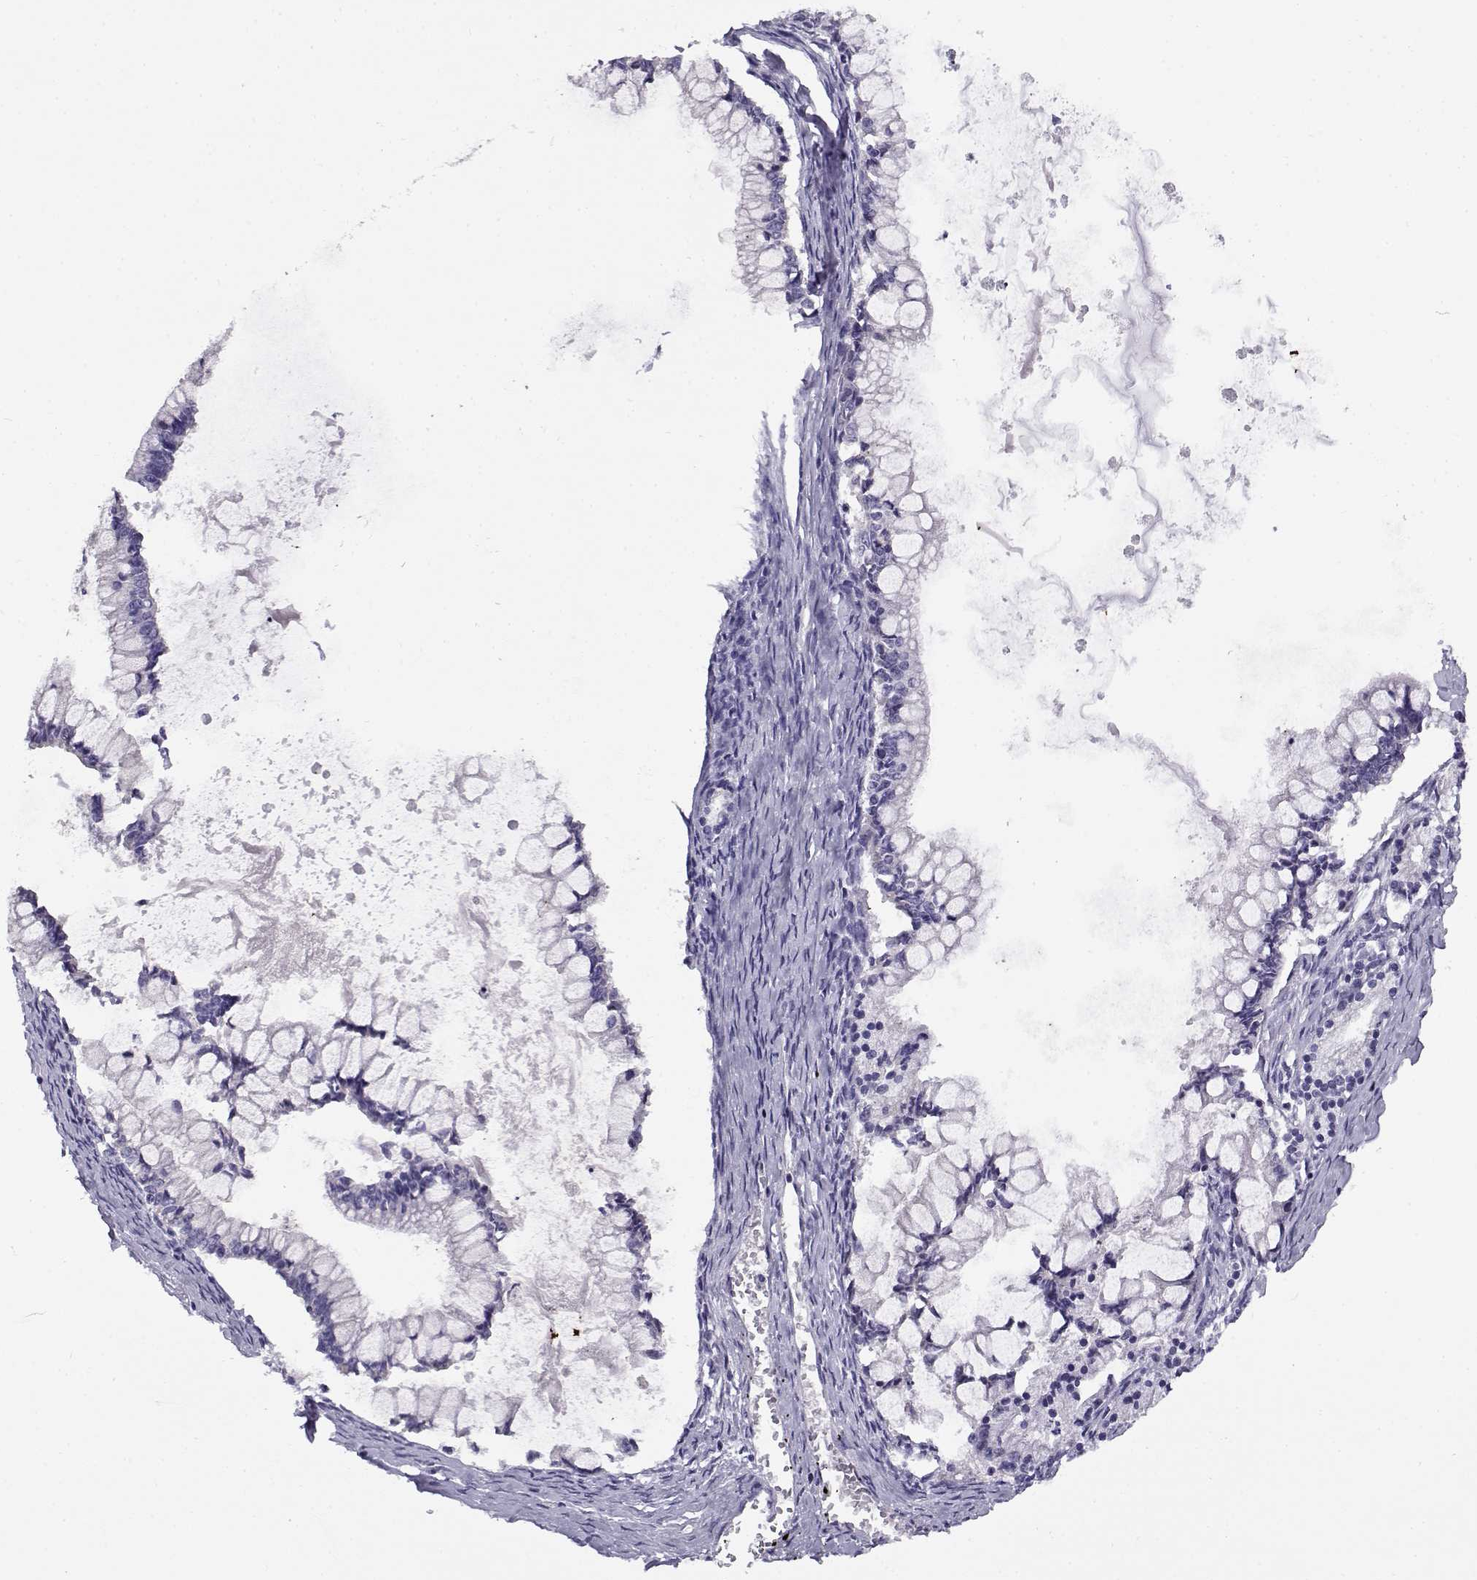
{"staining": {"intensity": "negative", "quantity": "none", "location": "none"}, "tissue": "ovarian cancer", "cell_type": "Tumor cells", "image_type": "cancer", "snomed": [{"axis": "morphology", "description": "Cystadenocarcinoma, mucinous, NOS"}, {"axis": "topography", "description": "Ovary"}], "caption": "DAB immunohistochemical staining of mucinous cystadenocarcinoma (ovarian) reveals no significant positivity in tumor cells. (Immunohistochemistry, brightfield microscopy, high magnification).", "gene": "FEZF1", "patient": {"sex": "female", "age": 67}}